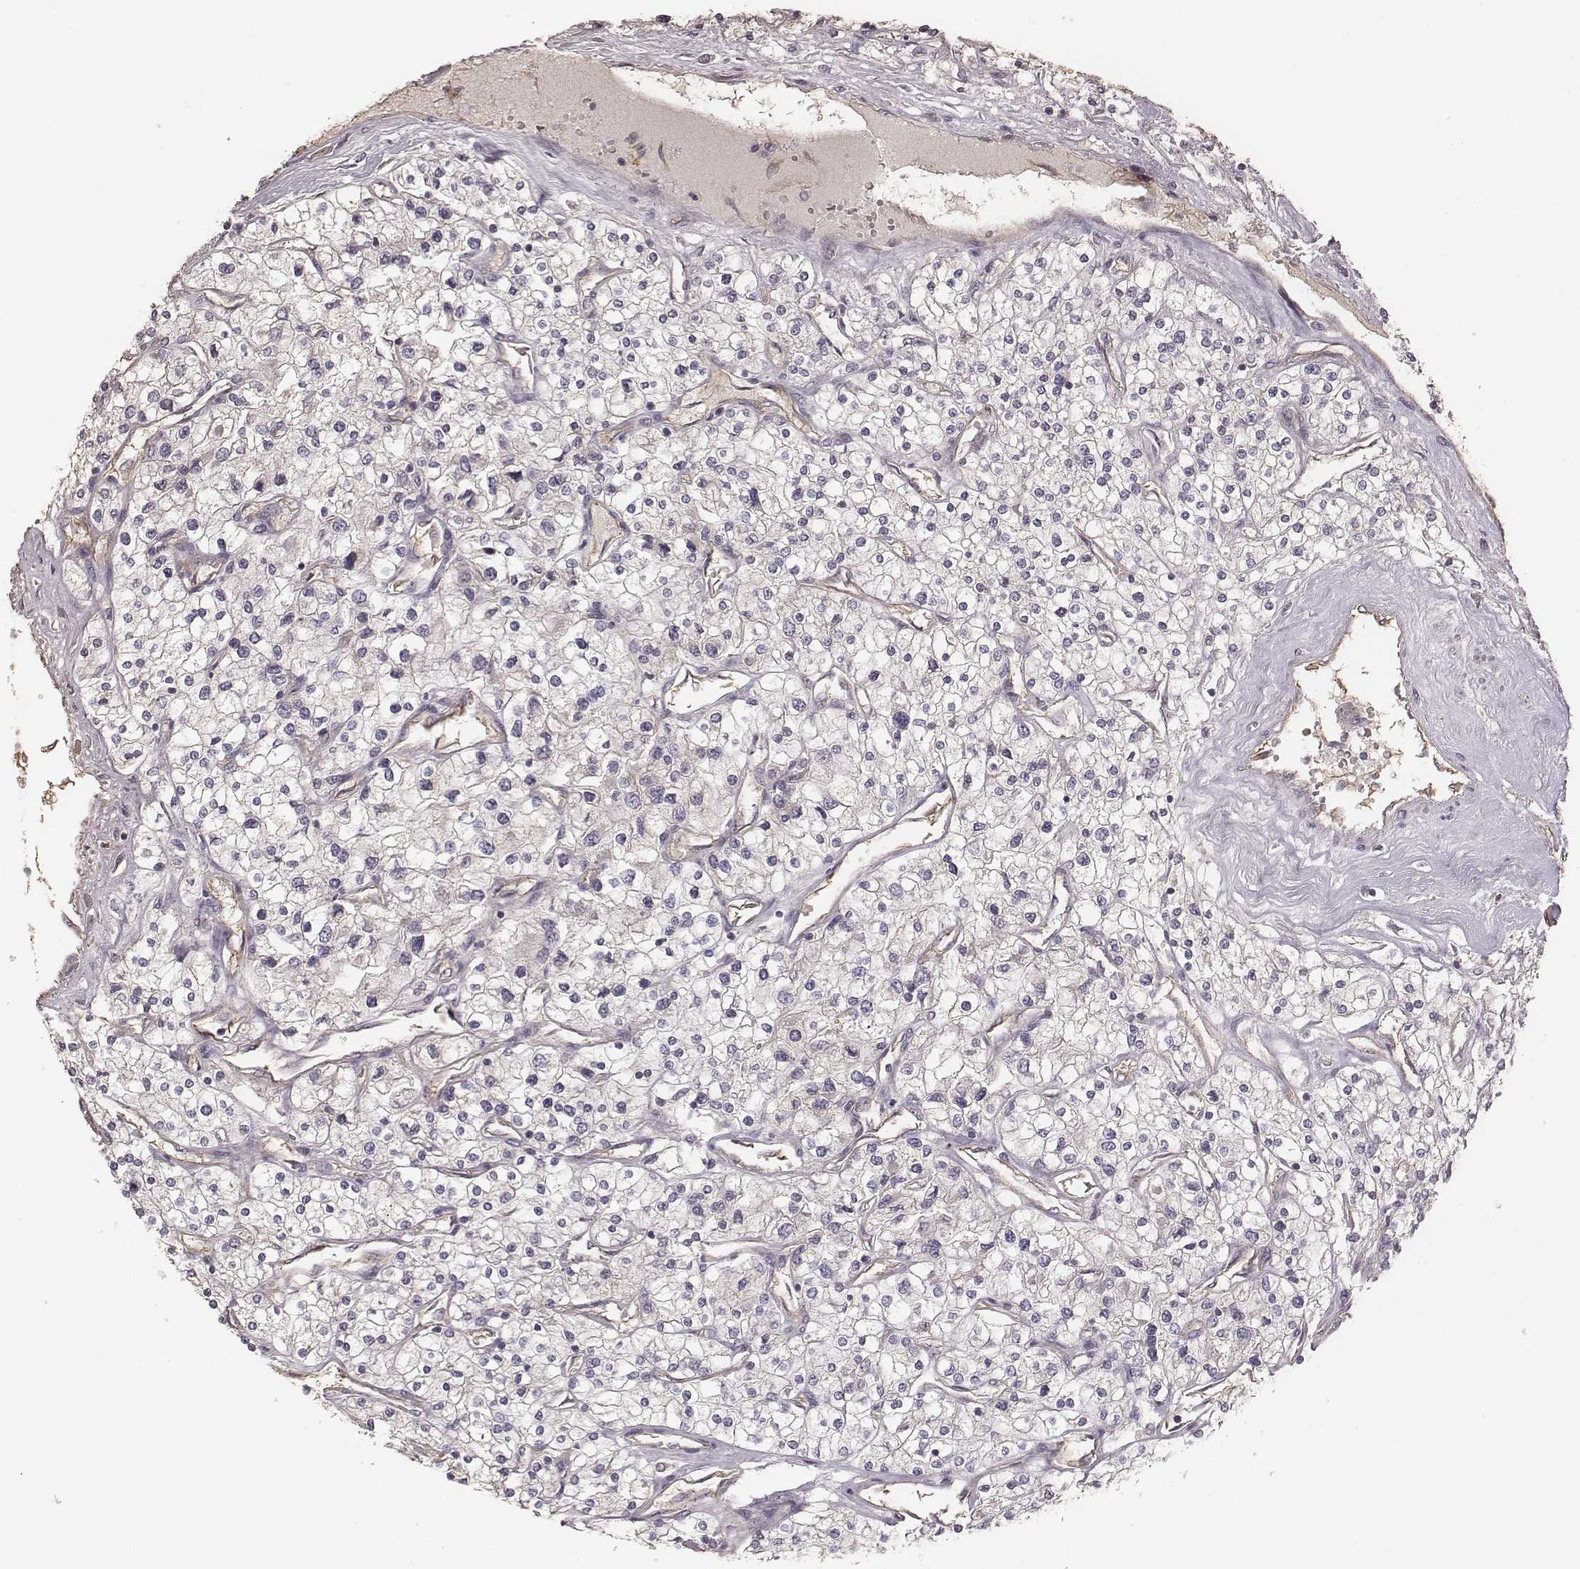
{"staining": {"intensity": "negative", "quantity": "none", "location": "none"}, "tissue": "renal cancer", "cell_type": "Tumor cells", "image_type": "cancer", "snomed": [{"axis": "morphology", "description": "Adenocarcinoma, NOS"}, {"axis": "topography", "description": "Kidney"}], "caption": "Immunohistochemistry photomicrograph of renal adenocarcinoma stained for a protein (brown), which reveals no expression in tumor cells.", "gene": "OTOGL", "patient": {"sex": "male", "age": 80}}